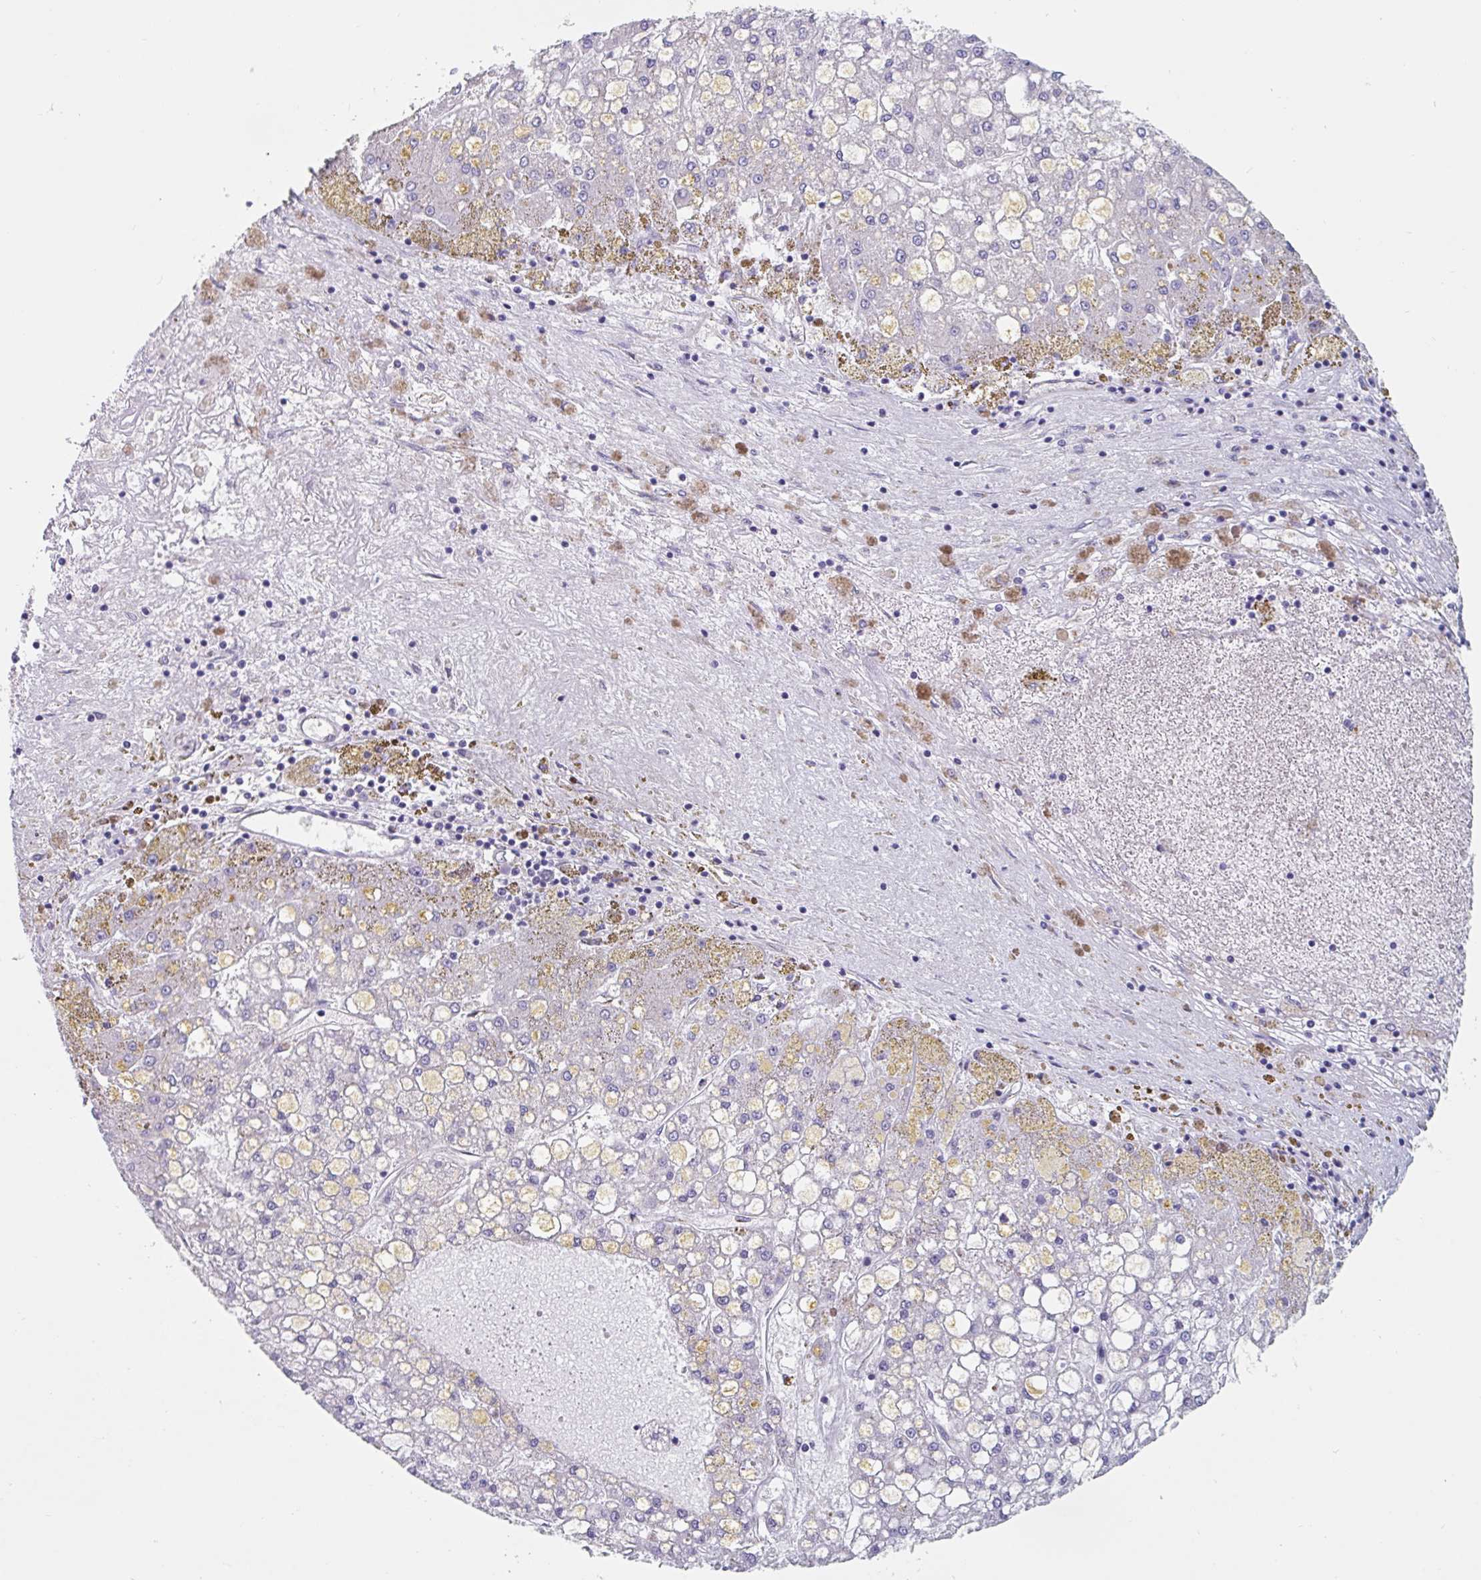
{"staining": {"intensity": "negative", "quantity": "none", "location": "none"}, "tissue": "liver cancer", "cell_type": "Tumor cells", "image_type": "cancer", "snomed": [{"axis": "morphology", "description": "Carcinoma, Hepatocellular, NOS"}, {"axis": "topography", "description": "Liver"}], "caption": "DAB (3,3'-diaminobenzidine) immunohistochemical staining of hepatocellular carcinoma (liver) exhibits no significant expression in tumor cells.", "gene": "ABHD16A", "patient": {"sex": "male", "age": 67}}